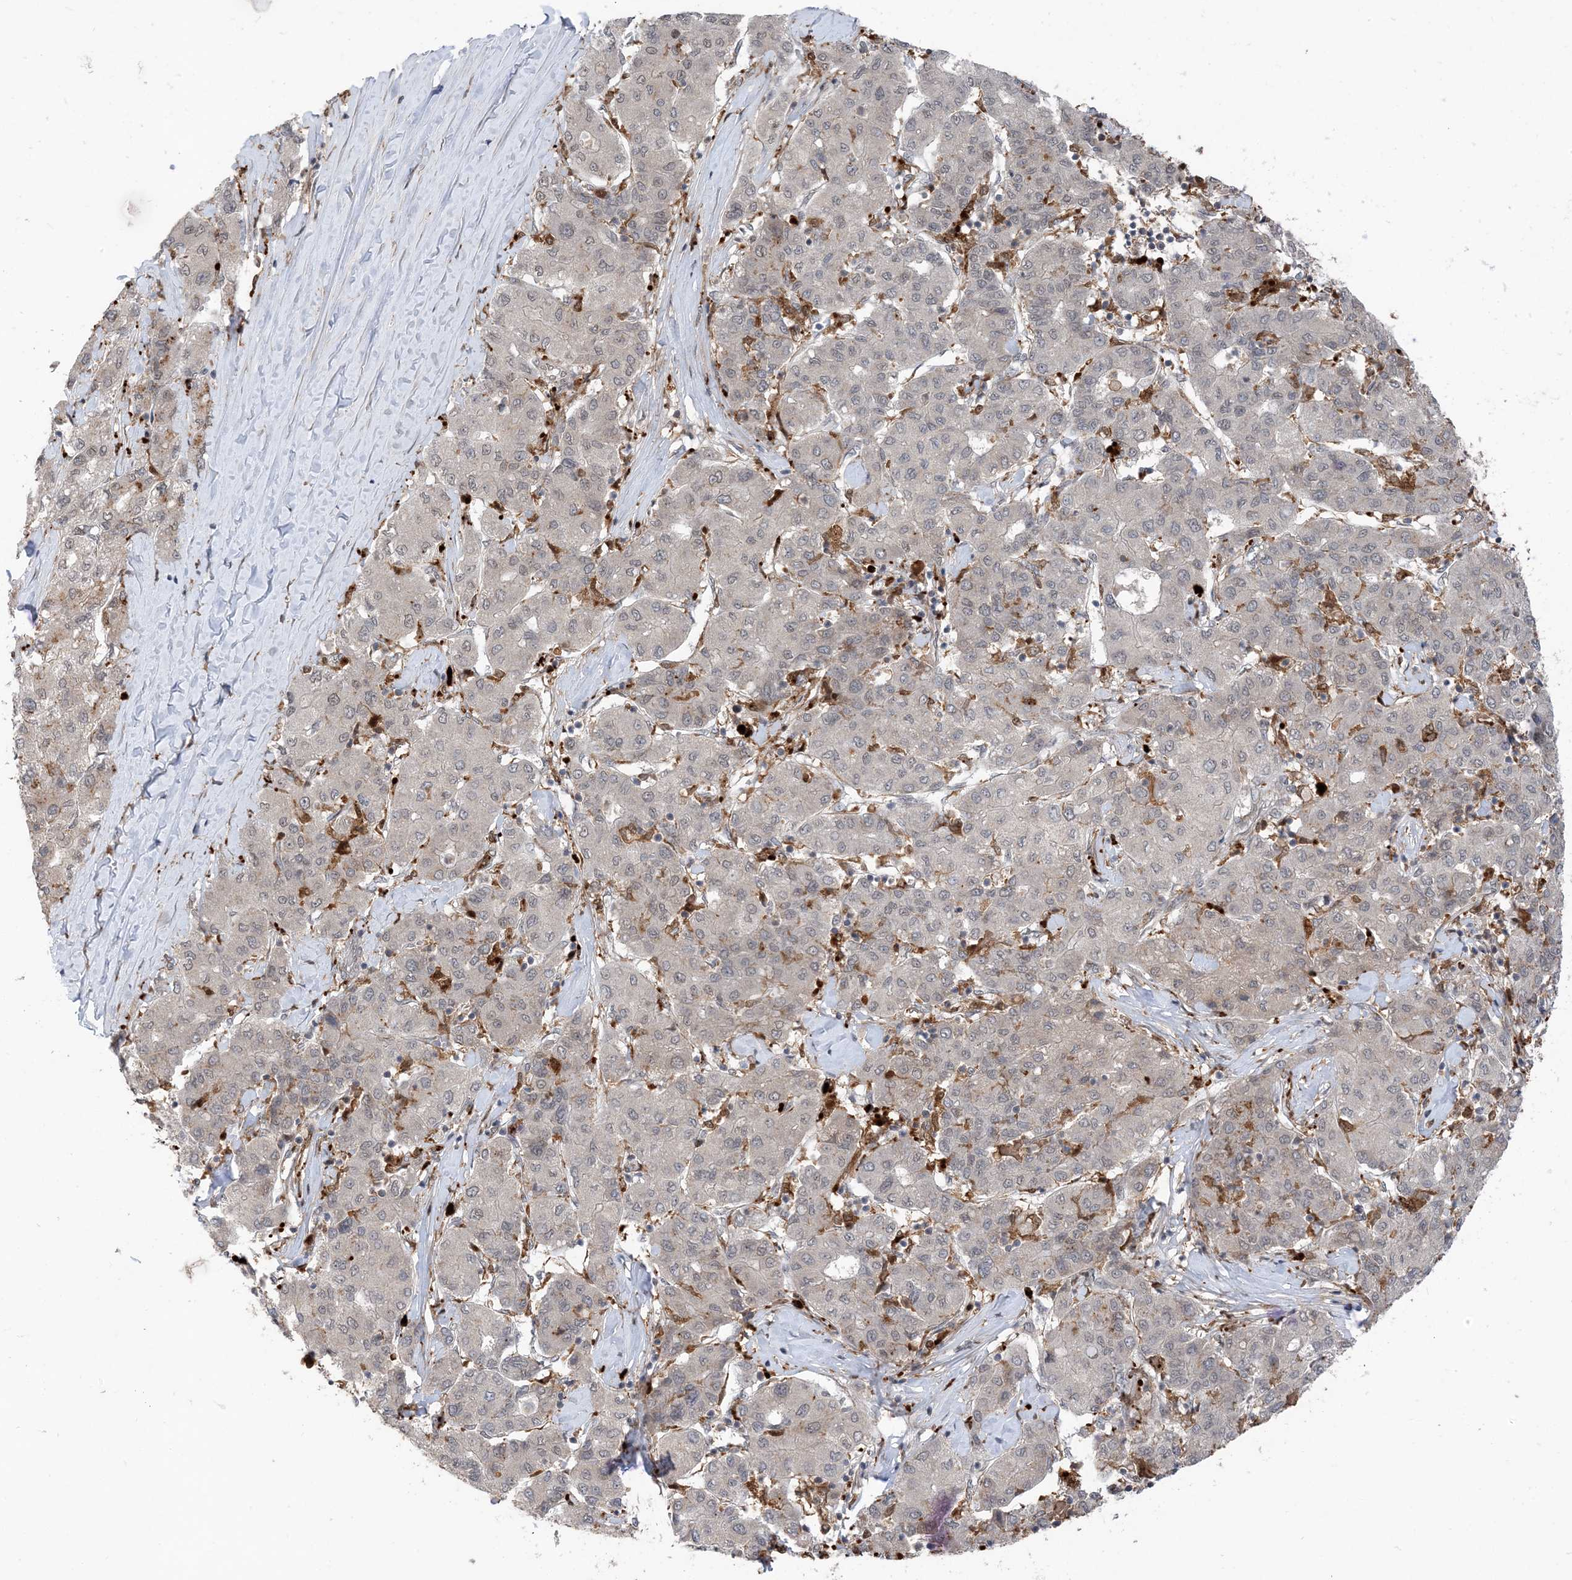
{"staining": {"intensity": "weak", "quantity": "<25%", "location": "cytoplasmic/membranous,nuclear"}, "tissue": "liver cancer", "cell_type": "Tumor cells", "image_type": "cancer", "snomed": [{"axis": "morphology", "description": "Carcinoma, Hepatocellular, NOS"}, {"axis": "topography", "description": "Liver"}], "caption": "This is a image of immunohistochemistry (IHC) staining of liver hepatocellular carcinoma, which shows no staining in tumor cells. The staining was performed using DAB (3,3'-diaminobenzidine) to visualize the protein expression in brown, while the nuclei were stained in blue with hematoxylin (Magnification: 20x).", "gene": "NAGK", "patient": {"sex": "male", "age": 65}}